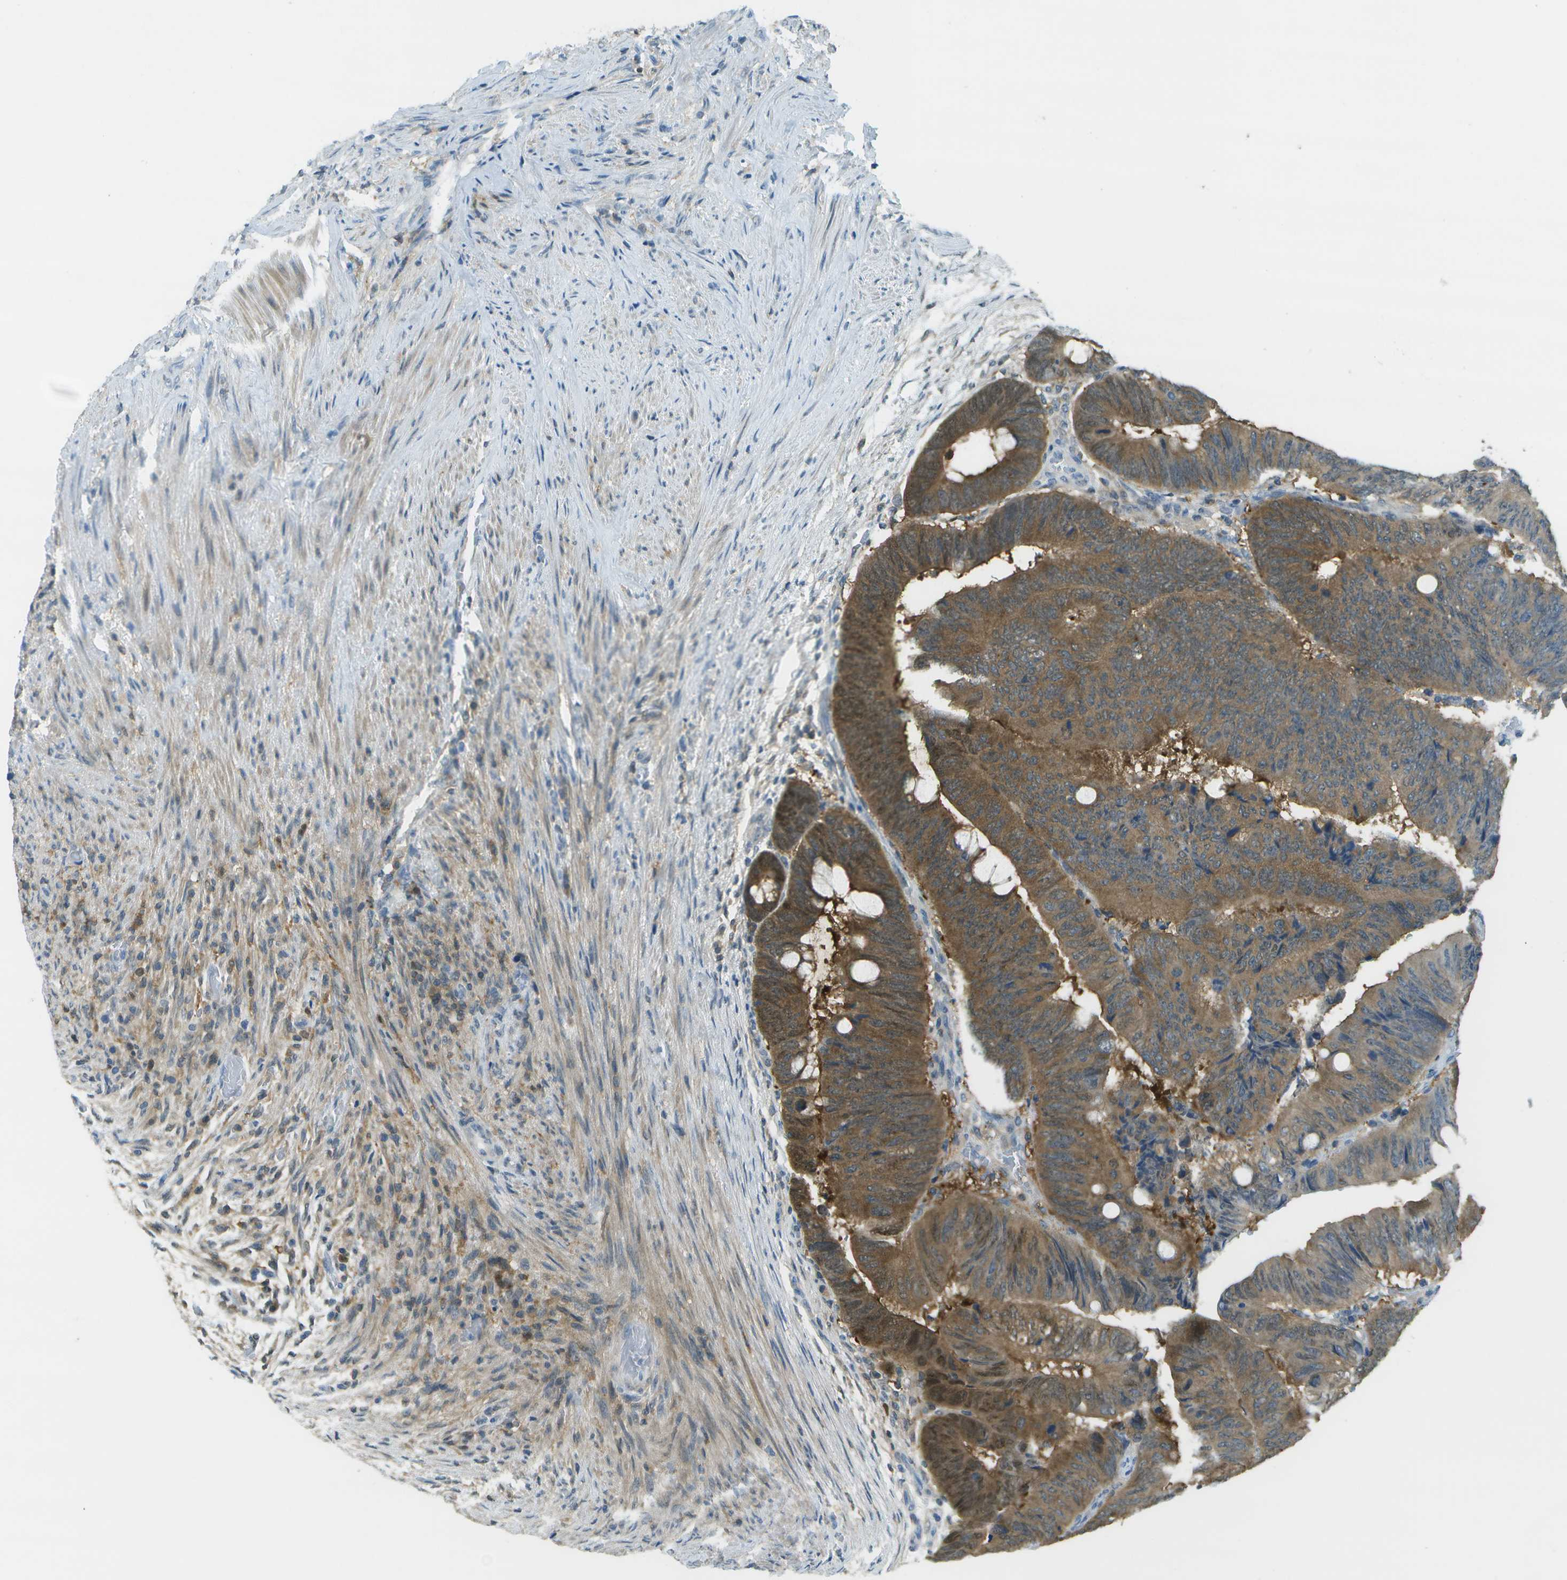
{"staining": {"intensity": "moderate", "quantity": ">75%", "location": "cytoplasmic/membranous"}, "tissue": "colorectal cancer", "cell_type": "Tumor cells", "image_type": "cancer", "snomed": [{"axis": "morphology", "description": "Normal tissue, NOS"}, {"axis": "morphology", "description": "Adenocarcinoma, NOS"}, {"axis": "topography", "description": "Rectum"}, {"axis": "topography", "description": "Peripheral nerve tissue"}], "caption": "Colorectal cancer stained for a protein (brown) demonstrates moderate cytoplasmic/membranous positive positivity in approximately >75% of tumor cells.", "gene": "CDH23", "patient": {"sex": "male", "age": 92}}